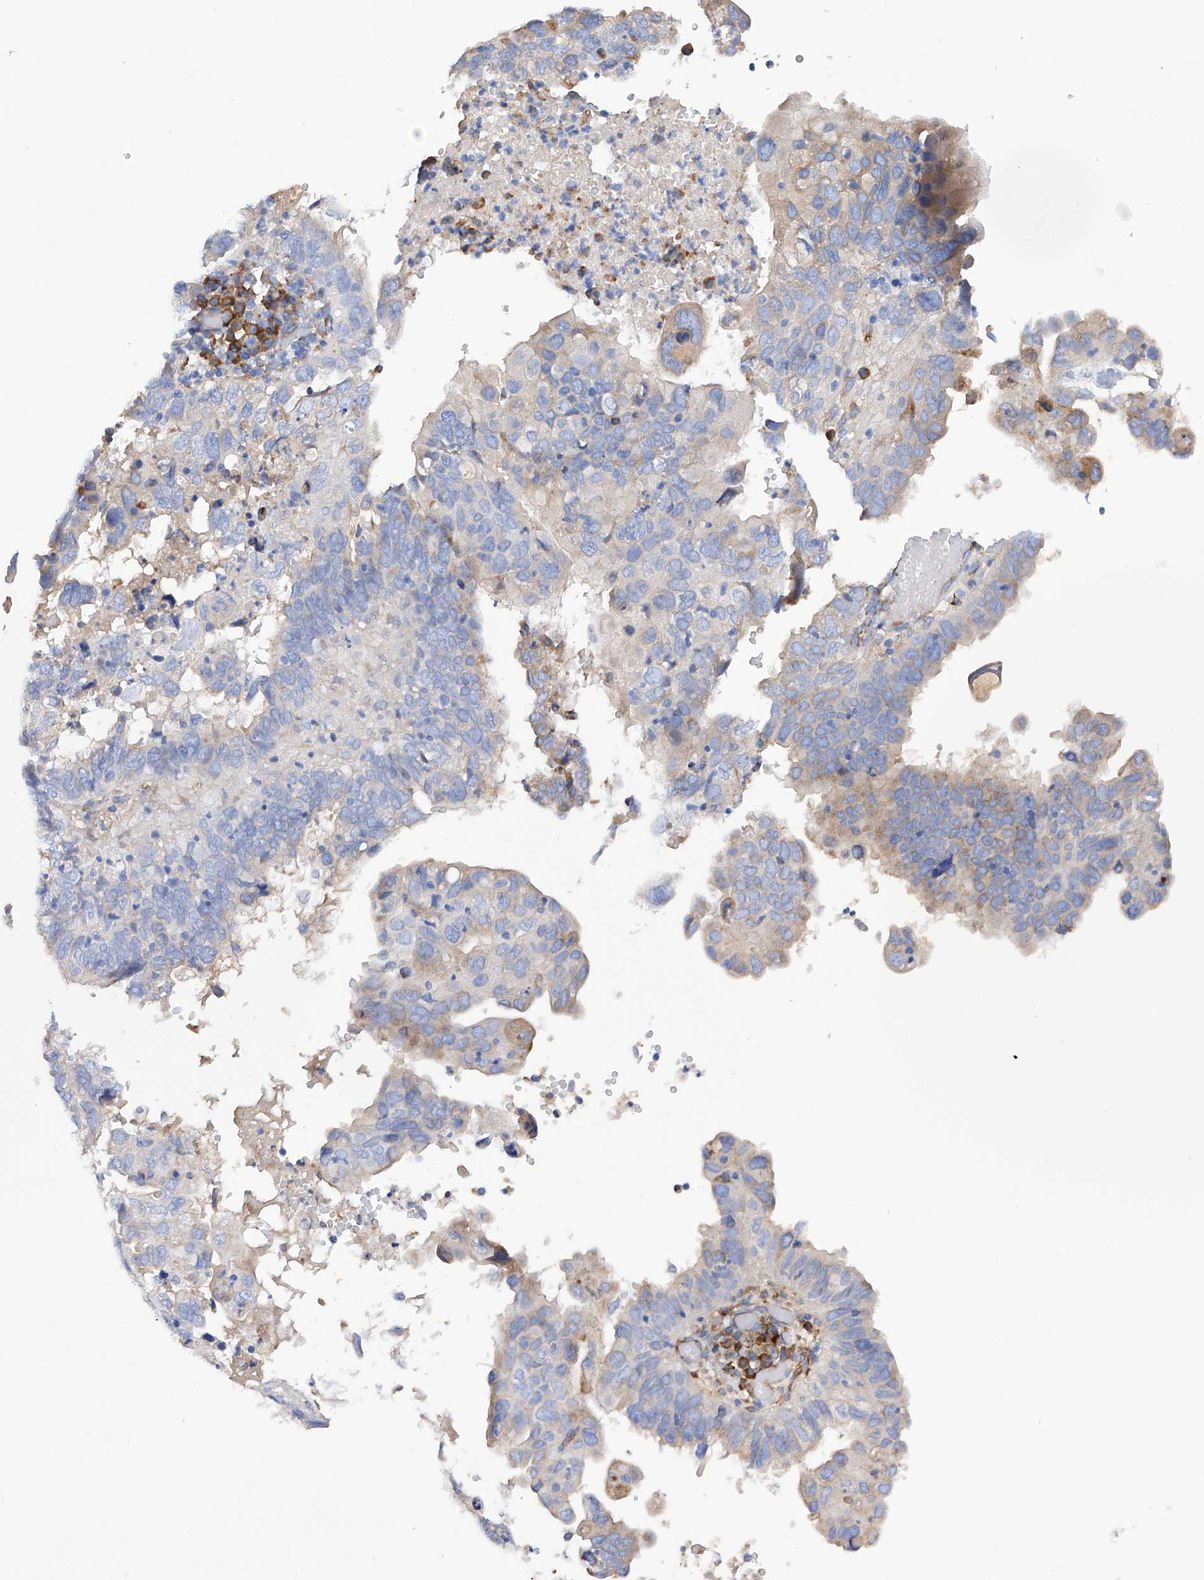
{"staining": {"intensity": "weak", "quantity": "<25%", "location": "cytoplasmic/membranous"}, "tissue": "endometrial cancer", "cell_type": "Tumor cells", "image_type": "cancer", "snomed": [{"axis": "morphology", "description": "Adenocarcinoma, NOS"}, {"axis": "topography", "description": "Uterus"}], "caption": "An IHC histopathology image of endometrial cancer is shown. There is no staining in tumor cells of endometrial cancer.", "gene": "PDIA5", "patient": {"sex": "female", "age": 77}}